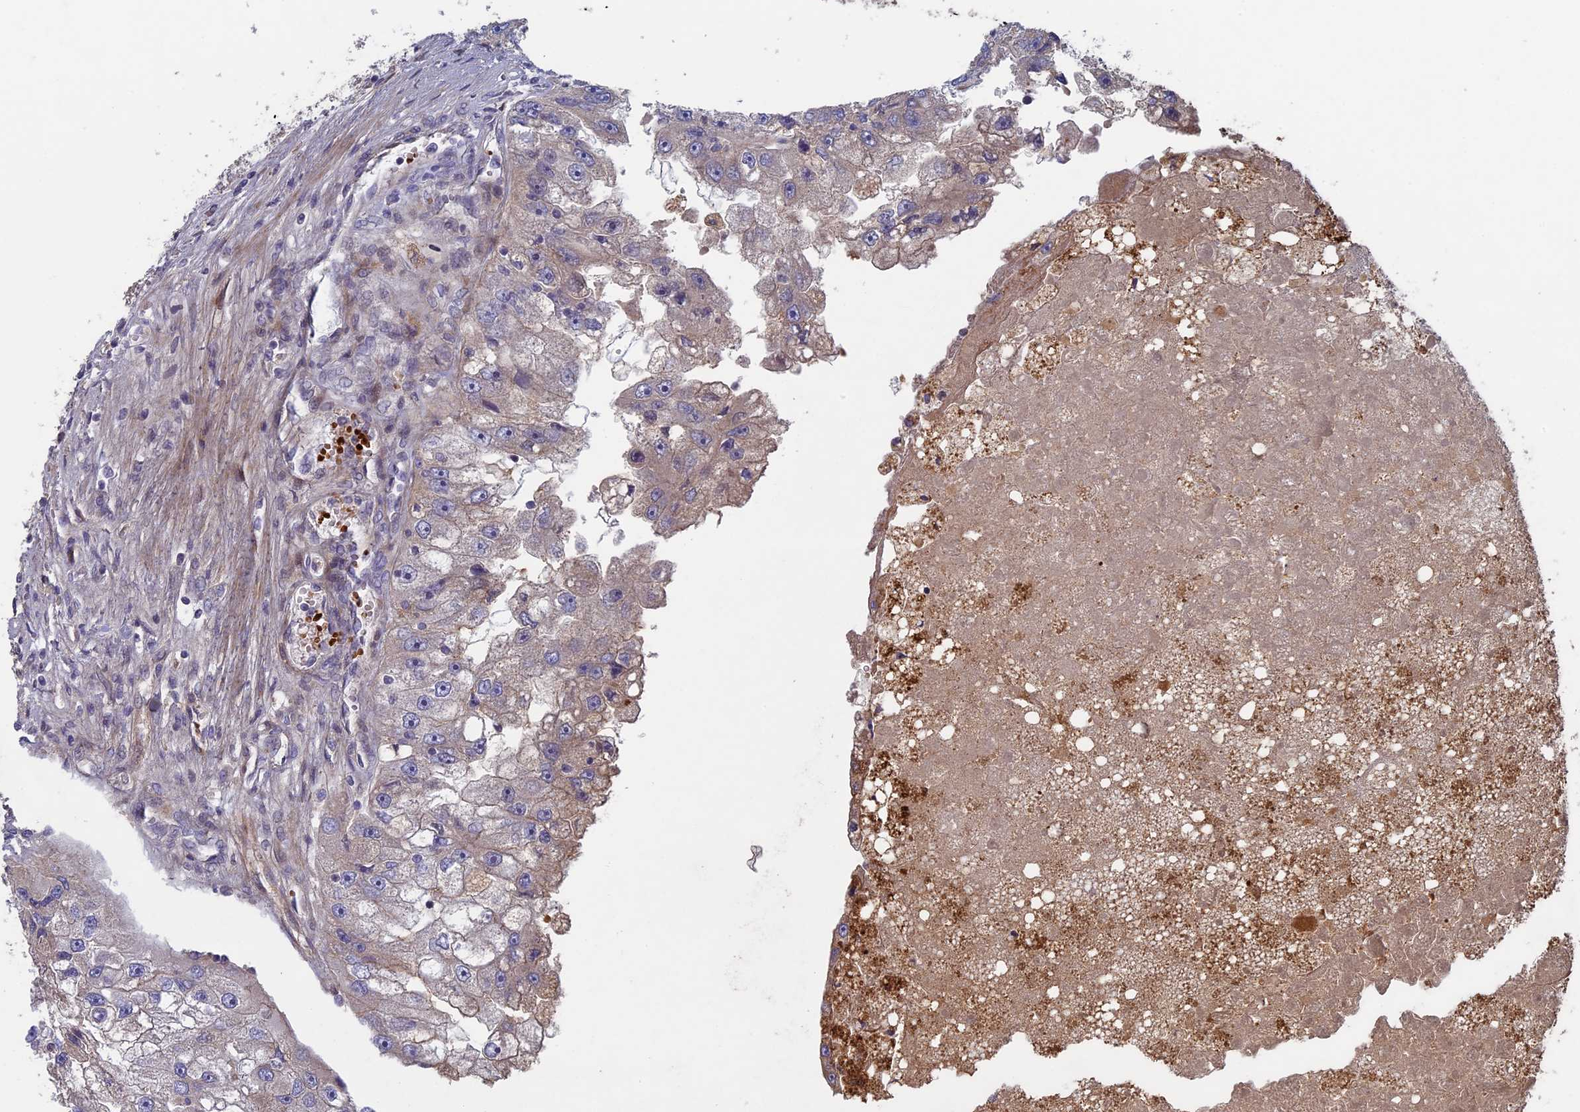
{"staining": {"intensity": "weak", "quantity": "<25%", "location": "cytoplasmic/membranous"}, "tissue": "renal cancer", "cell_type": "Tumor cells", "image_type": "cancer", "snomed": [{"axis": "morphology", "description": "Adenocarcinoma, NOS"}, {"axis": "topography", "description": "Kidney"}], "caption": "Immunohistochemistry (IHC) of renal cancer displays no positivity in tumor cells.", "gene": "RCCD1", "patient": {"sex": "male", "age": 63}}